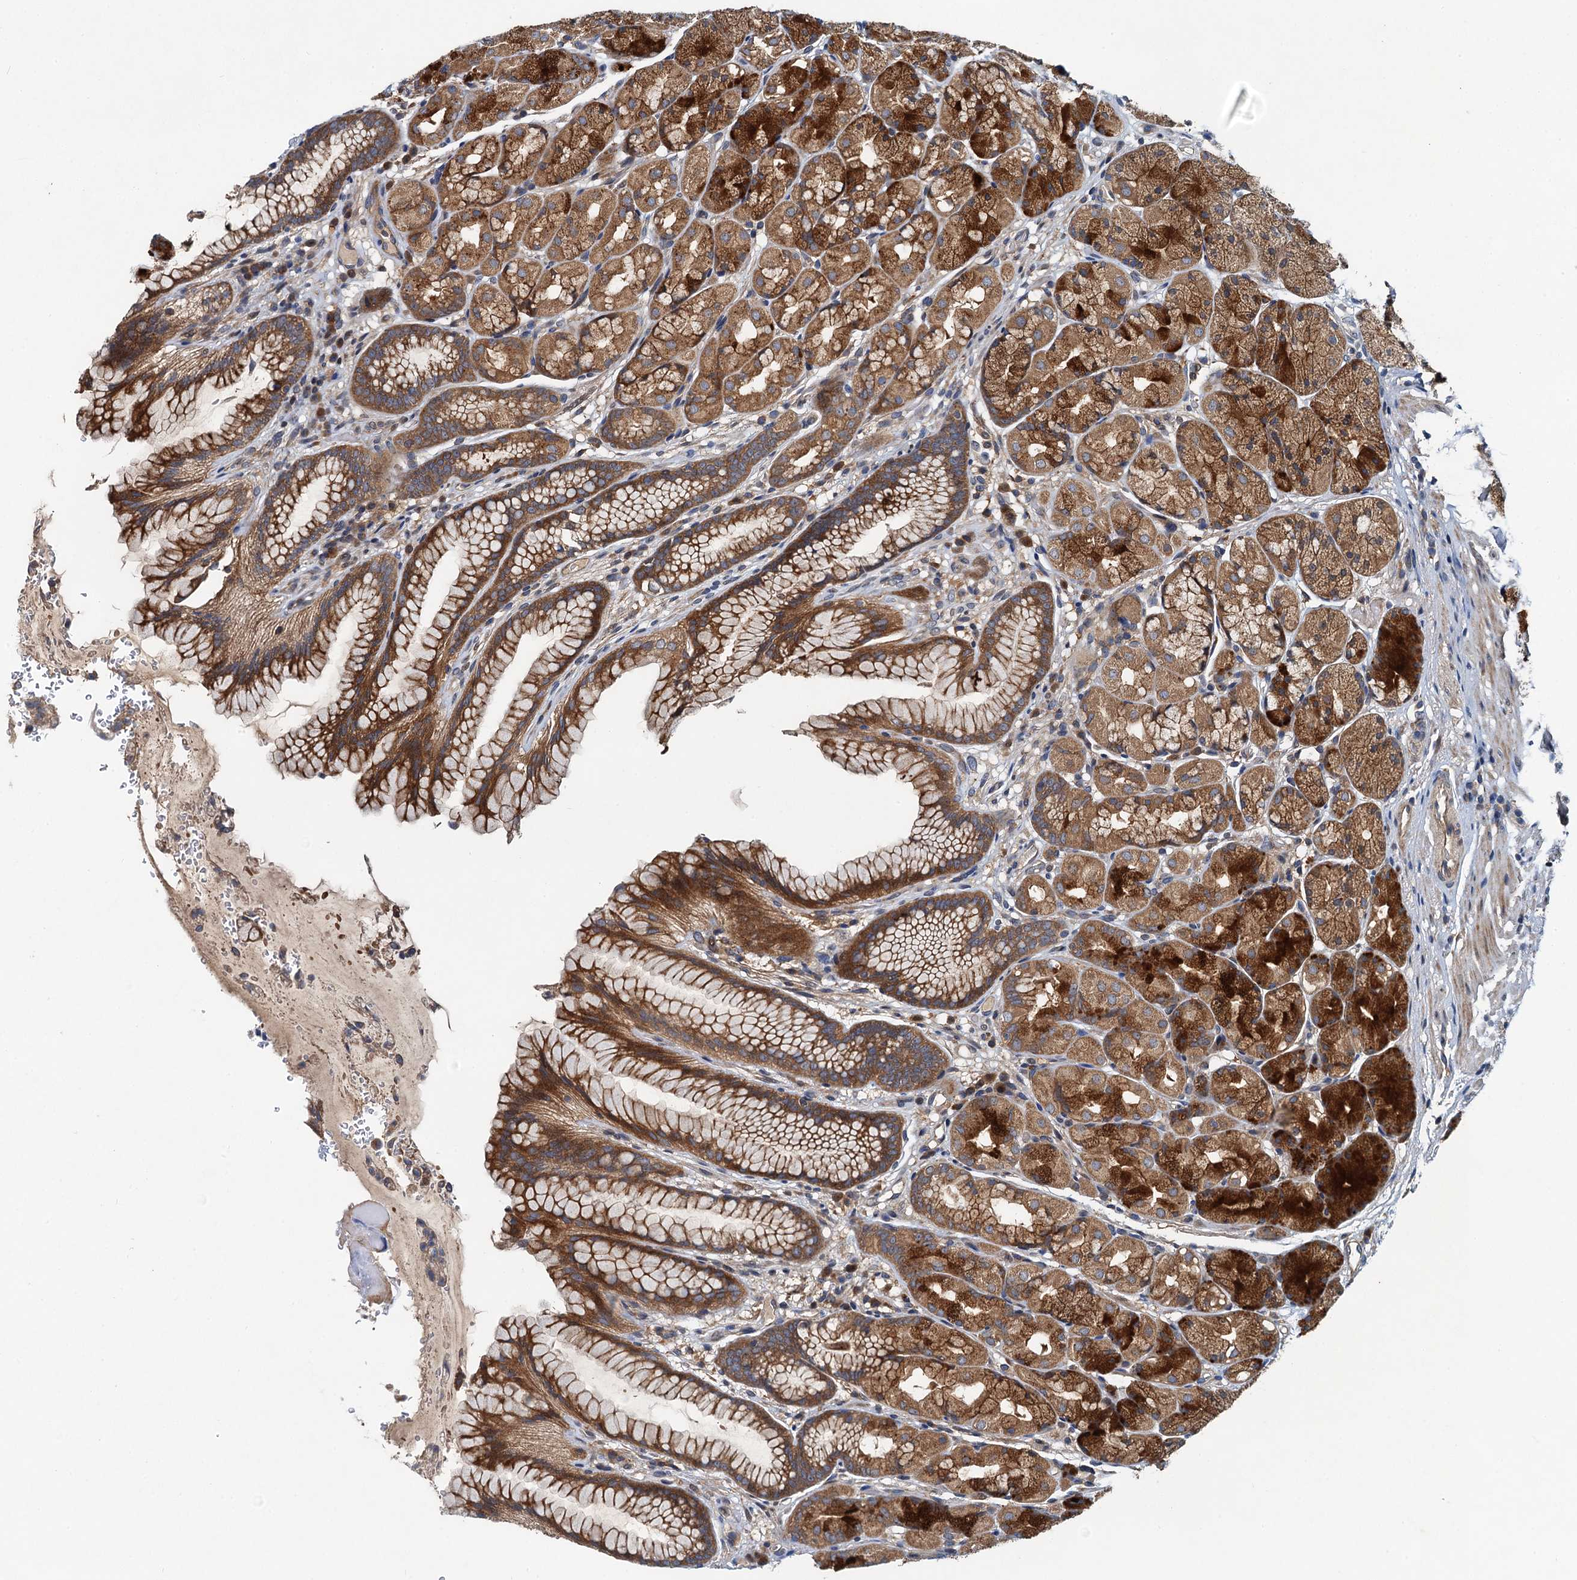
{"staining": {"intensity": "strong", "quantity": ">75%", "location": "cytoplasmic/membranous"}, "tissue": "stomach", "cell_type": "Glandular cells", "image_type": "normal", "snomed": [{"axis": "morphology", "description": "Normal tissue, NOS"}, {"axis": "topography", "description": "Stomach"}], "caption": "Strong cytoplasmic/membranous protein positivity is present in about >75% of glandular cells in stomach.", "gene": "EFL1", "patient": {"sex": "male", "age": 63}}